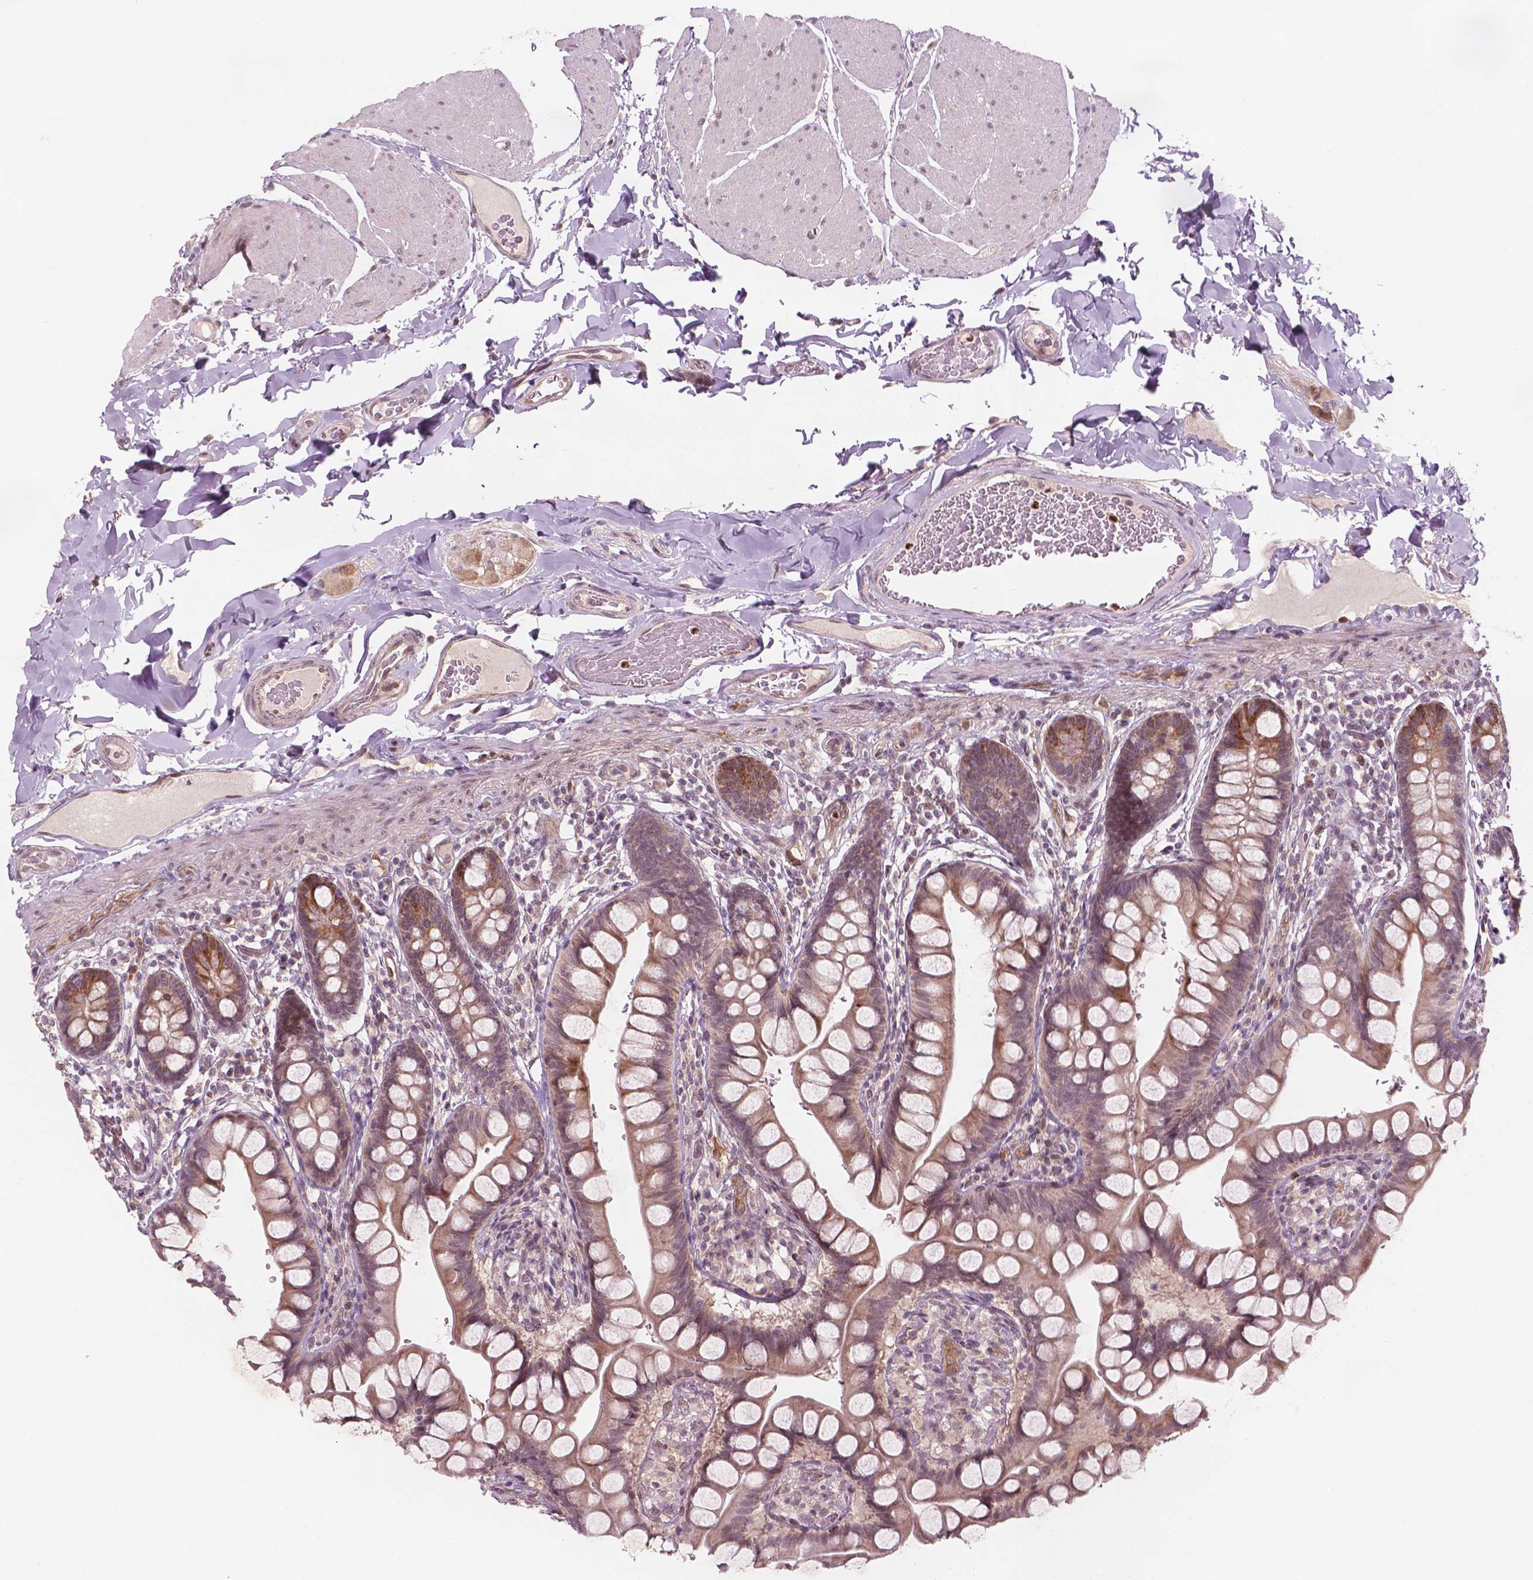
{"staining": {"intensity": "weak", "quantity": "<25%", "location": "cytoplasmic/membranous"}, "tissue": "small intestine", "cell_type": "Glandular cells", "image_type": "normal", "snomed": [{"axis": "morphology", "description": "Normal tissue, NOS"}, {"axis": "topography", "description": "Small intestine"}], "caption": "DAB (3,3'-diaminobenzidine) immunohistochemical staining of benign human small intestine exhibits no significant expression in glandular cells. The staining was performed using DAB (3,3'-diaminobenzidine) to visualize the protein expression in brown, while the nuclei were stained in blue with hematoxylin (Magnification: 20x).", "gene": "NFAT5", "patient": {"sex": "male", "age": 70}}